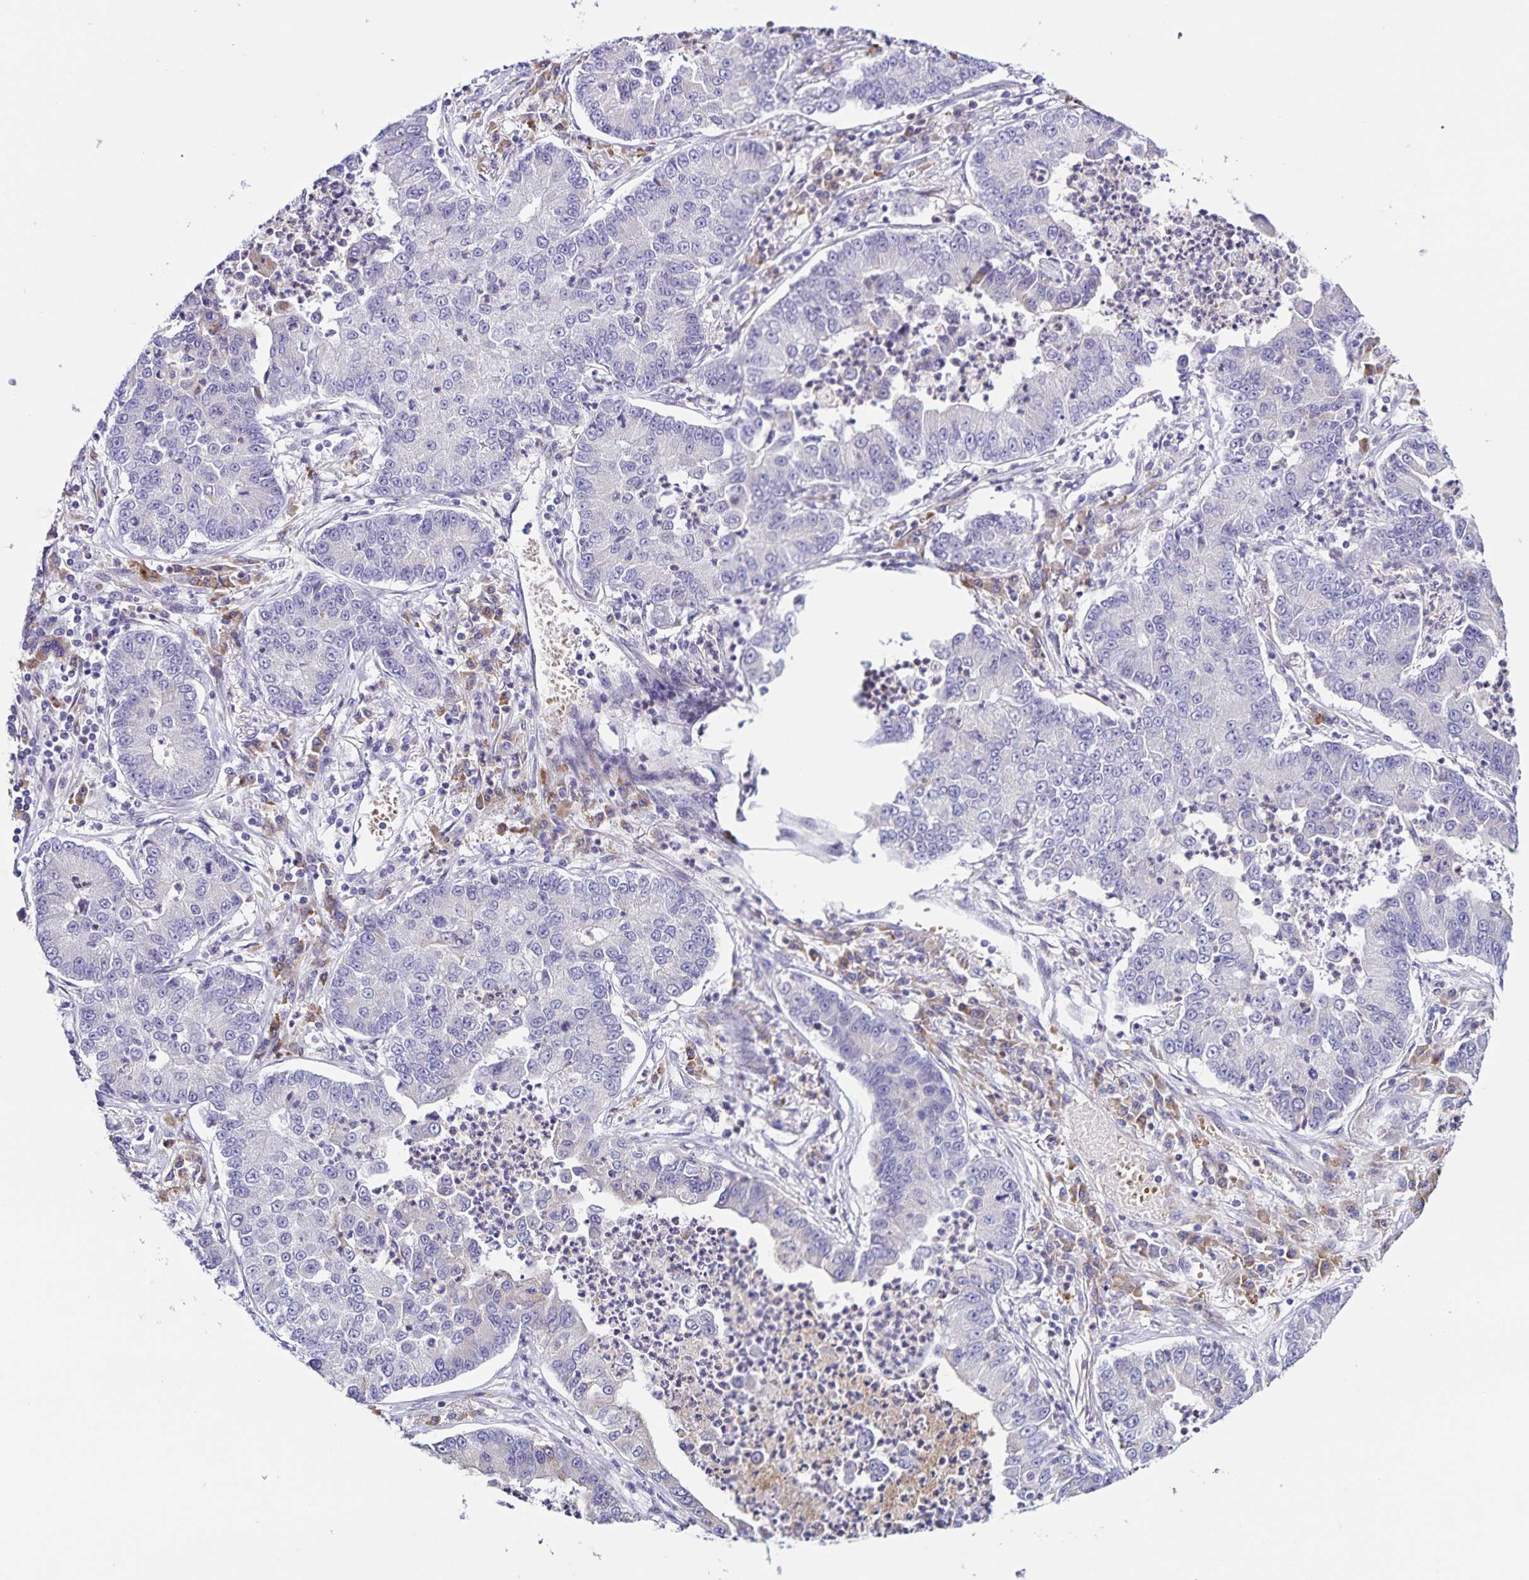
{"staining": {"intensity": "negative", "quantity": "none", "location": "none"}, "tissue": "lung cancer", "cell_type": "Tumor cells", "image_type": "cancer", "snomed": [{"axis": "morphology", "description": "Adenocarcinoma, NOS"}, {"axis": "topography", "description": "Lung"}], "caption": "High power microscopy histopathology image of an IHC photomicrograph of adenocarcinoma (lung), revealing no significant positivity in tumor cells.", "gene": "STPG4", "patient": {"sex": "female", "age": 57}}